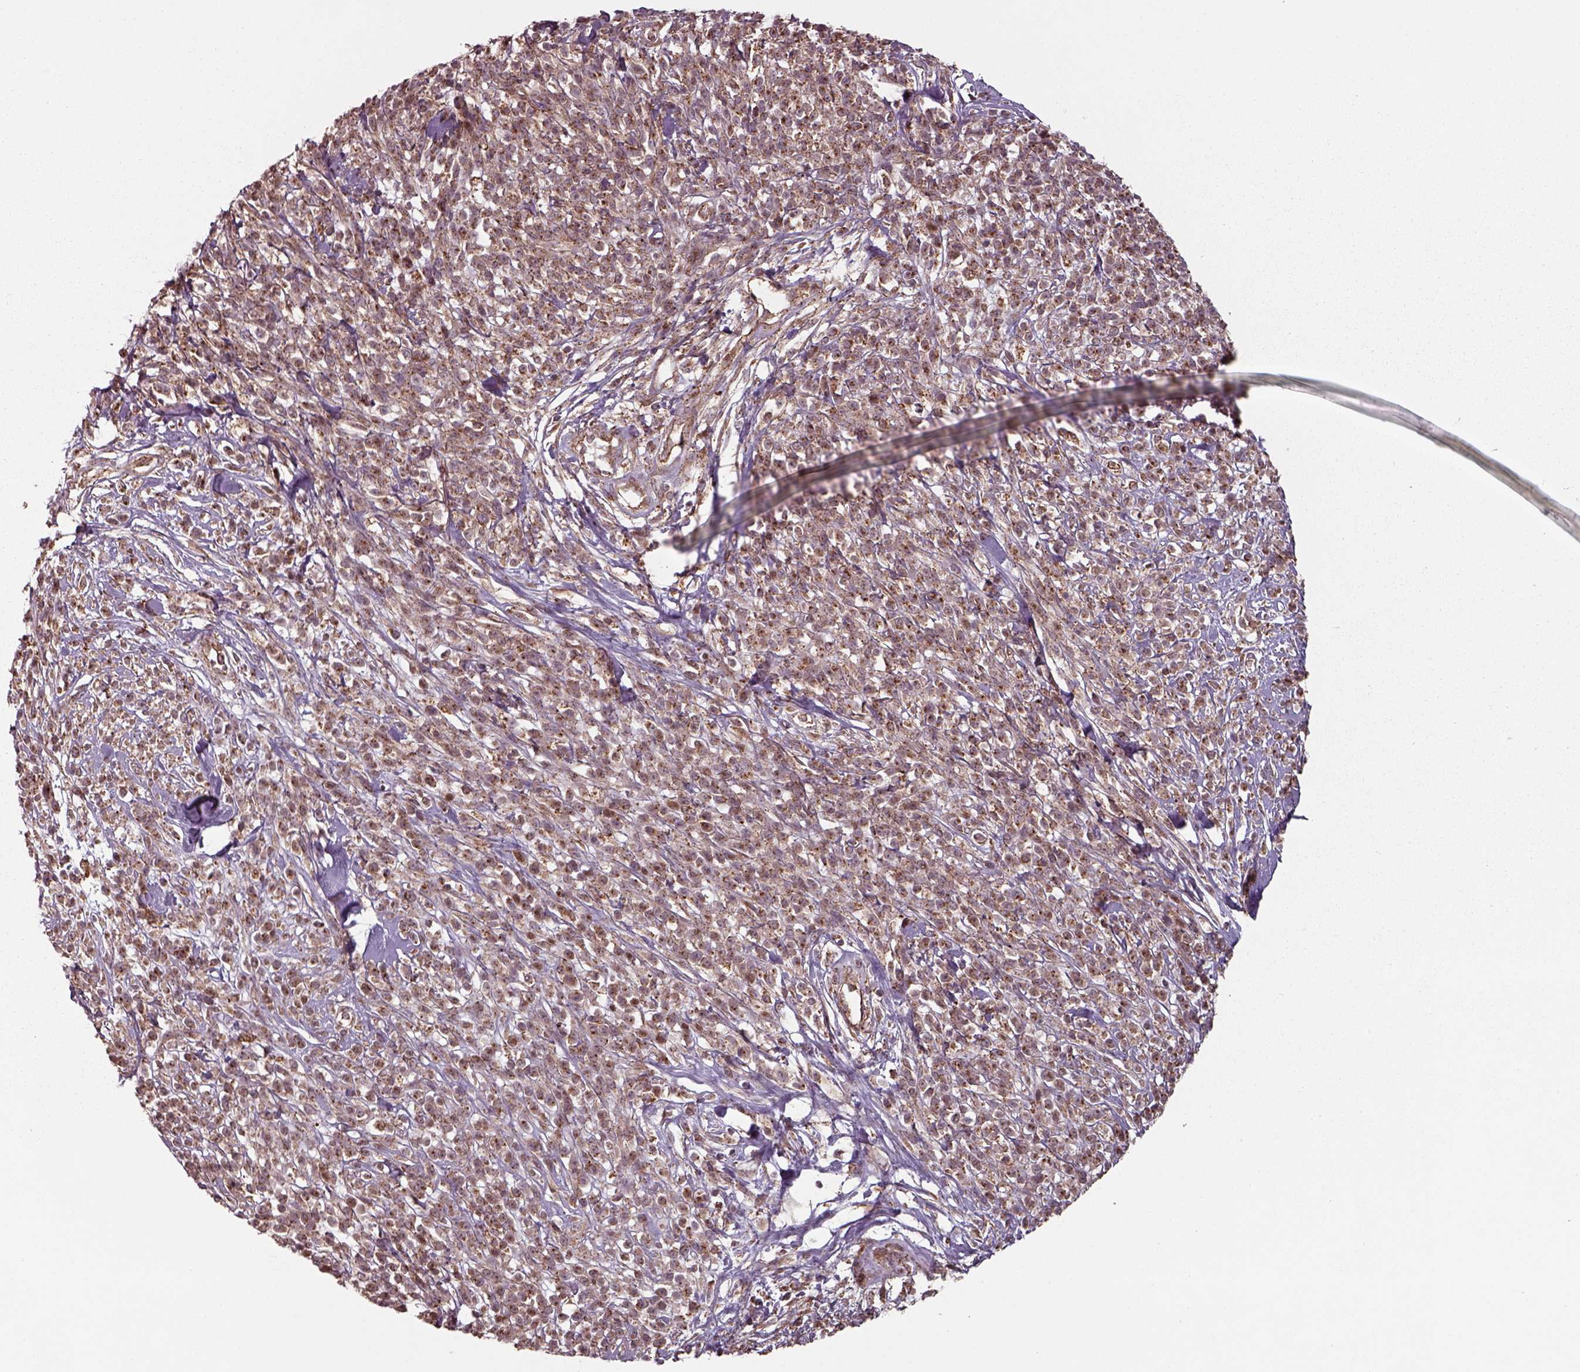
{"staining": {"intensity": "moderate", "quantity": ">75%", "location": "cytoplasmic/membranous"}, "tissue": "melanoma", "cell_type": "Tumor cells", "image_type": "cancer", "snomed": [{"axis": "morphology", "description": "Malignant melanoma, NOS"}, {"axis": "topography", "description": "Skin"}, {"axis": "topography", "description": "Skin of trunk"}], "caption": "IHC (DAB (3,3'-diaminobenzidine)) staining of human malignant melanoma shows moderate cytoplasmic/membranous protein expression in approximately >75% of tumor cells.", "gene": "CHMP3", "patient": {"sex": "male", "age": 74}}